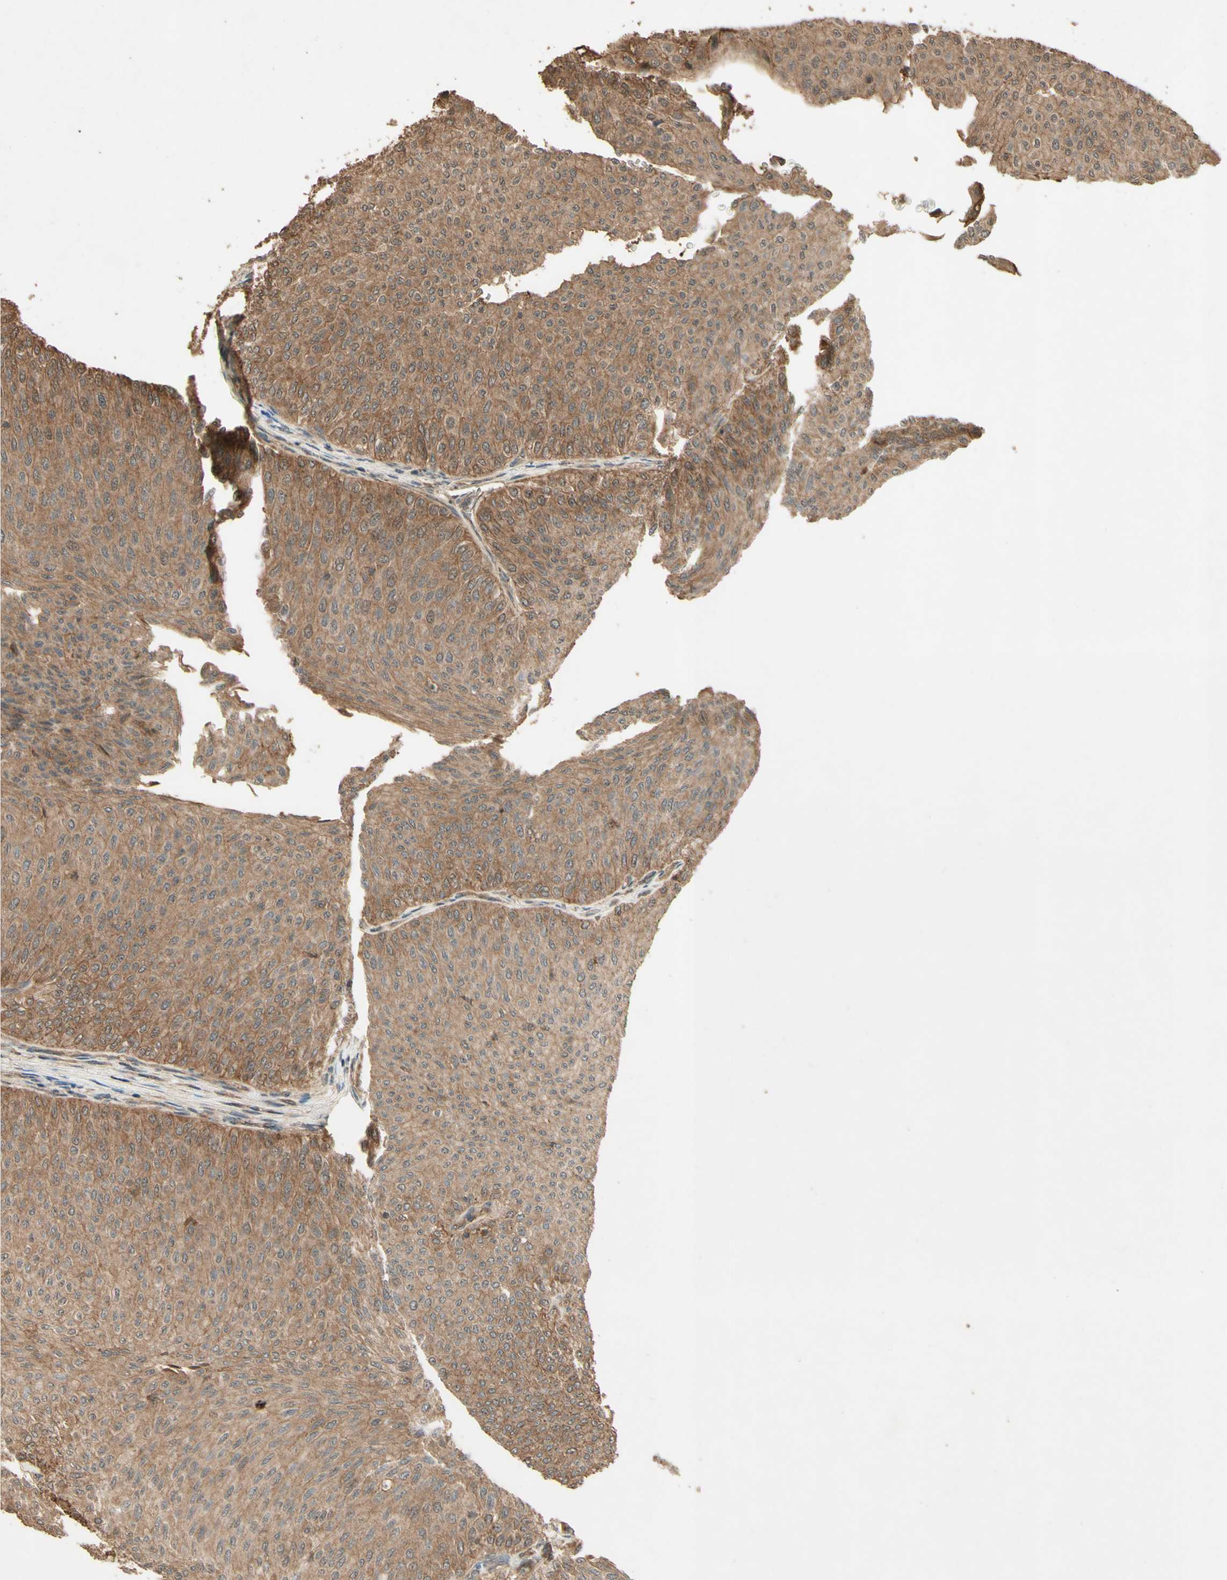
{"staining": {"intensity": "moderate", "quantity": ">75%", "location": "cytoplasmic/membranous"}, "tissue": "urothelial cancer", "cell_type": "Tumor cells", "image_type": "cancer", "snomed": [{"axis": "morphology", "description": "Urothelial carcinoma, Low grade"}, {"axis": "topography", "description": "Urinary bladder"}], "caption": "Low-grade urothelial carcinoma was stained to show a protein in brown. There is medium levels of moderate cytoplasmic/membranous expression in about >75% of tumor cells.", "gene": "SMAD9", "patient": {"sex": "male", "age": 78}}